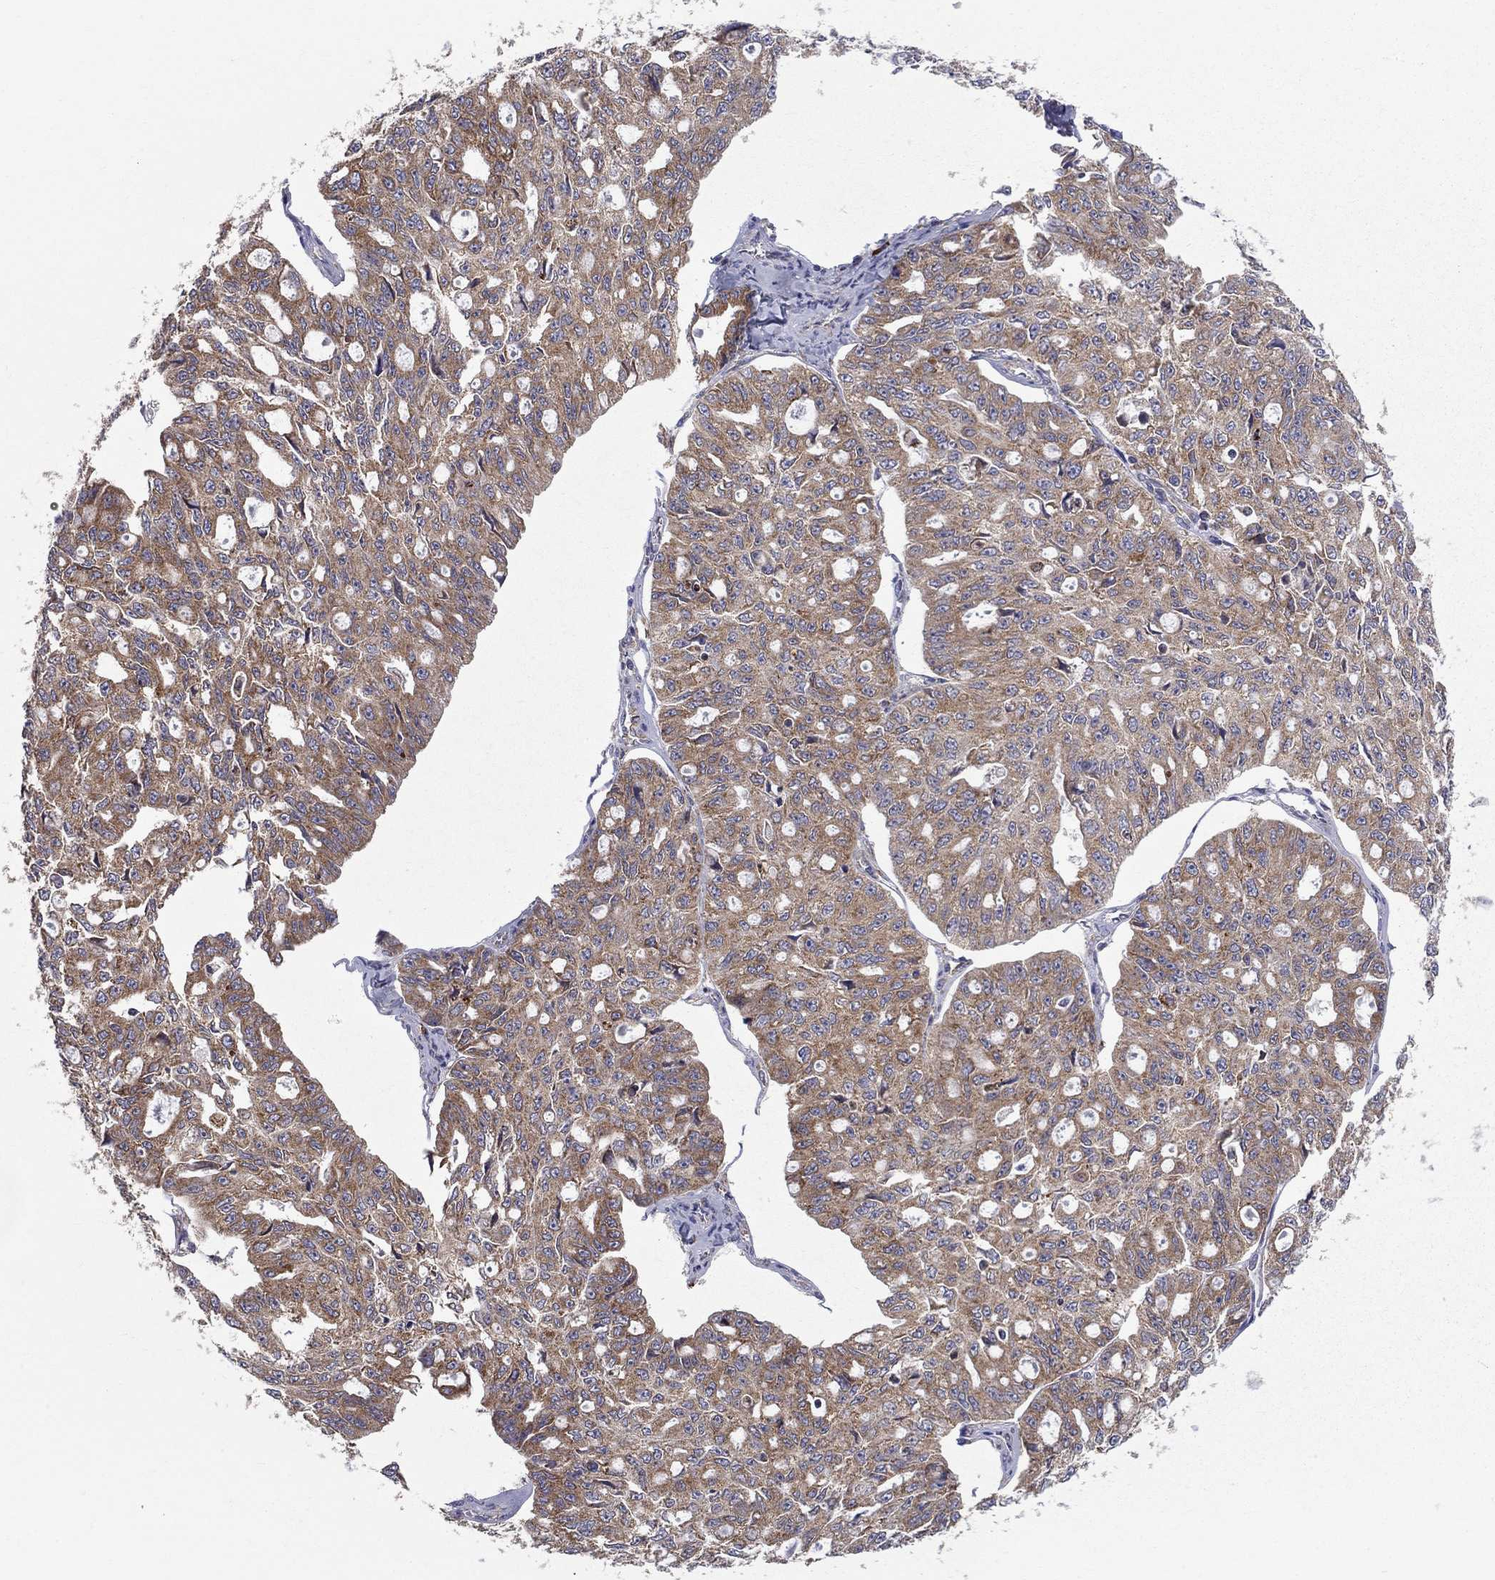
{"staining": {"intensity": "moderate", "quantity": ">75%", "location": "cytoplasmic/membranous"}, "tissue": "ovarian cancer", "cell_type": "Tumor cells", "image_type": "cancer", "snomed": [{"axis": "morphology", "description": "Carcinoma, endometroid"}, {"axis": "topography", "description": "Ovary"}], "caption": "Moderate cytoplasmic/membranous expression for a protein is appreciated in approximately >75% of tumor cells of ovarian cancer (endometroid carcinoma) using immunohistochemistry.", "gene": "PRDX4", "patient": {"sex": "female", "age": 65}}